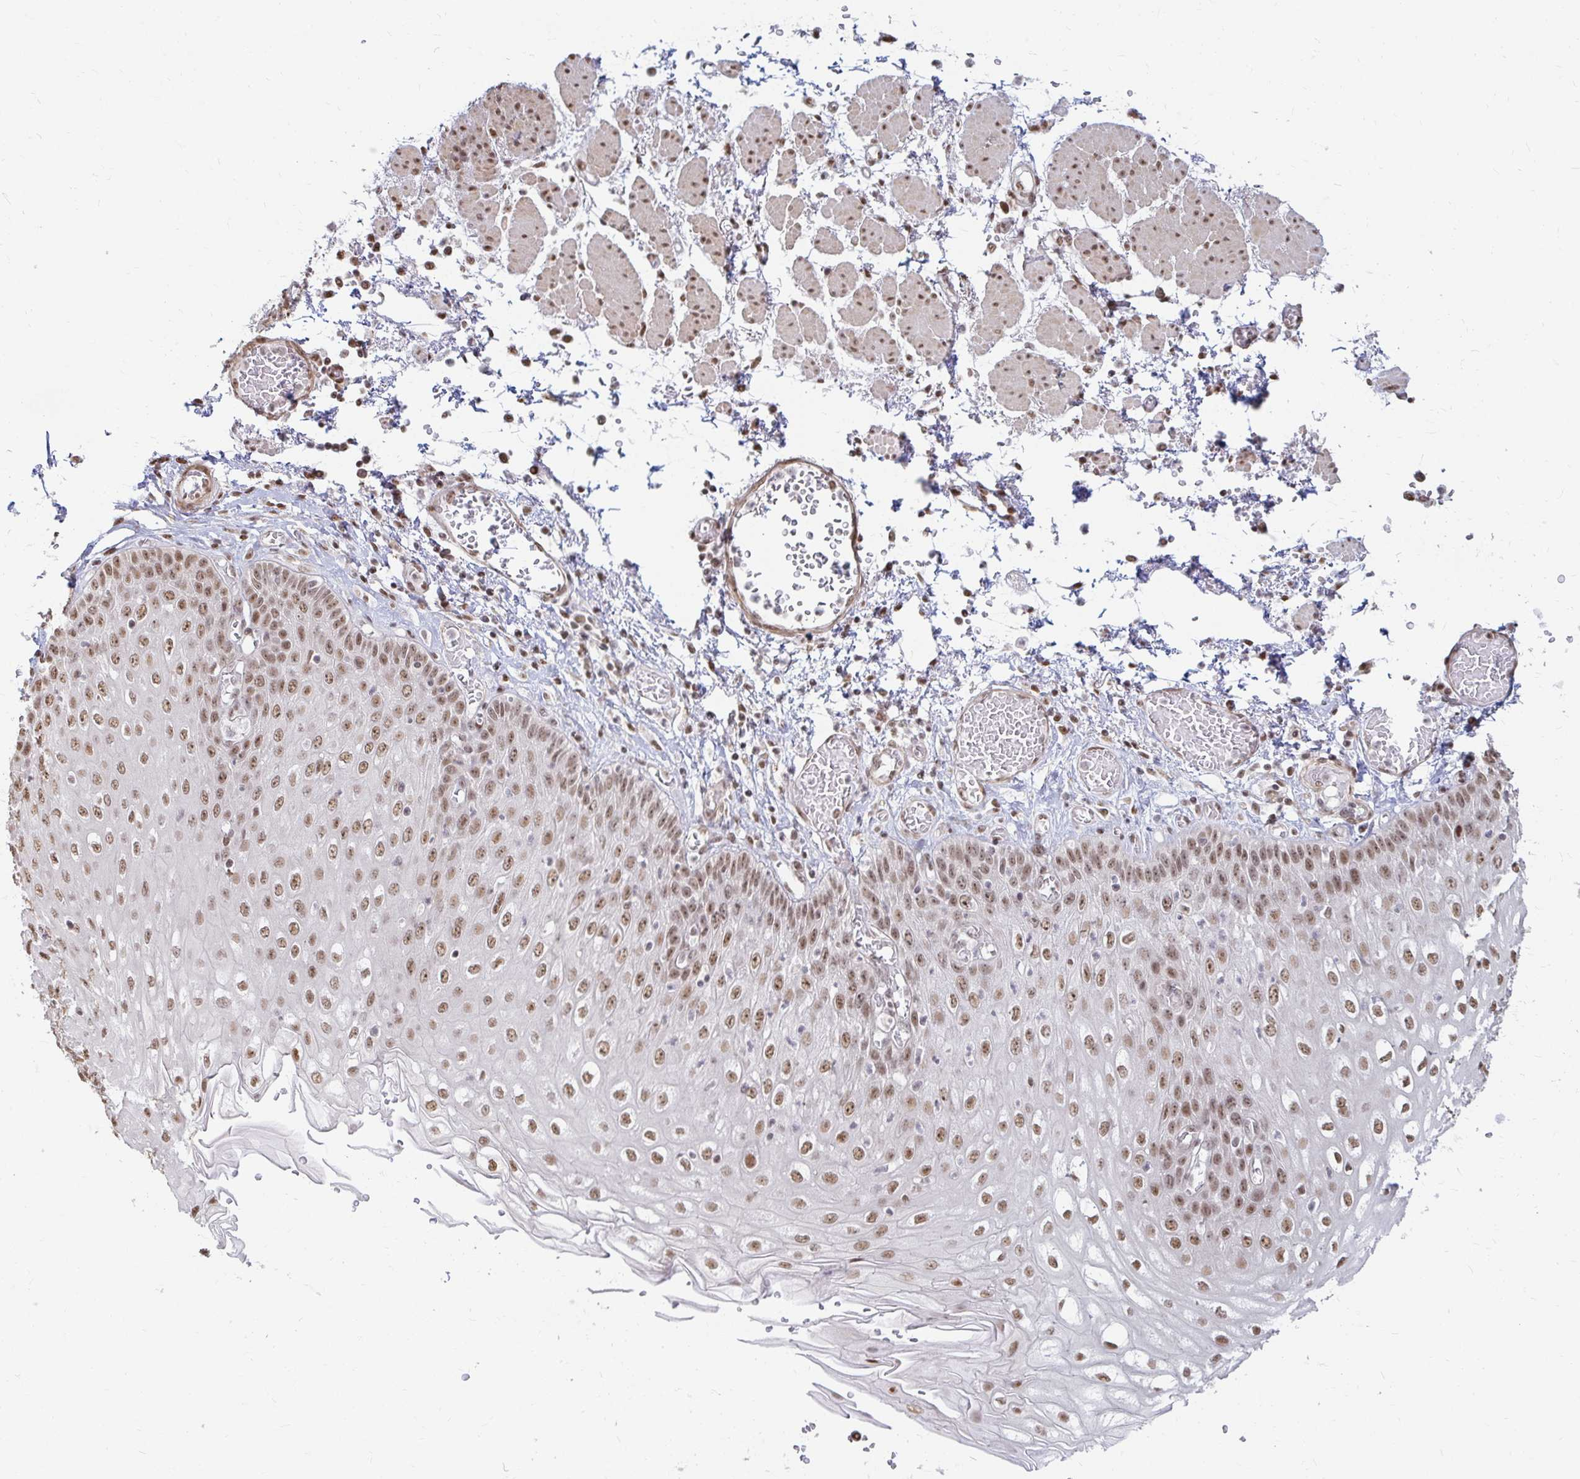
{"staining": {"intensity": "moderate", "quantity": ">75%", "location": "nuclear"}, "tissue": "esophagus", "cell_type": "Squamous epithelial cells", "image_type": "normal", "snomed": [{"axis": "morphology", "description": "Normal tissue, NOS"}, {"axis": "morphology", "description": "Adenocarcinoma, NOS"}, {"axis": "topography", "description": "Esophagus"}], "caption": "Brown immunohistochemical staining in benign esophagus demonstrates moderate nuclear positivity in about >75% of squamous epithelial cells.", "gene": "HNRNPU", "patient": {"sex": "male", "age": 81}}